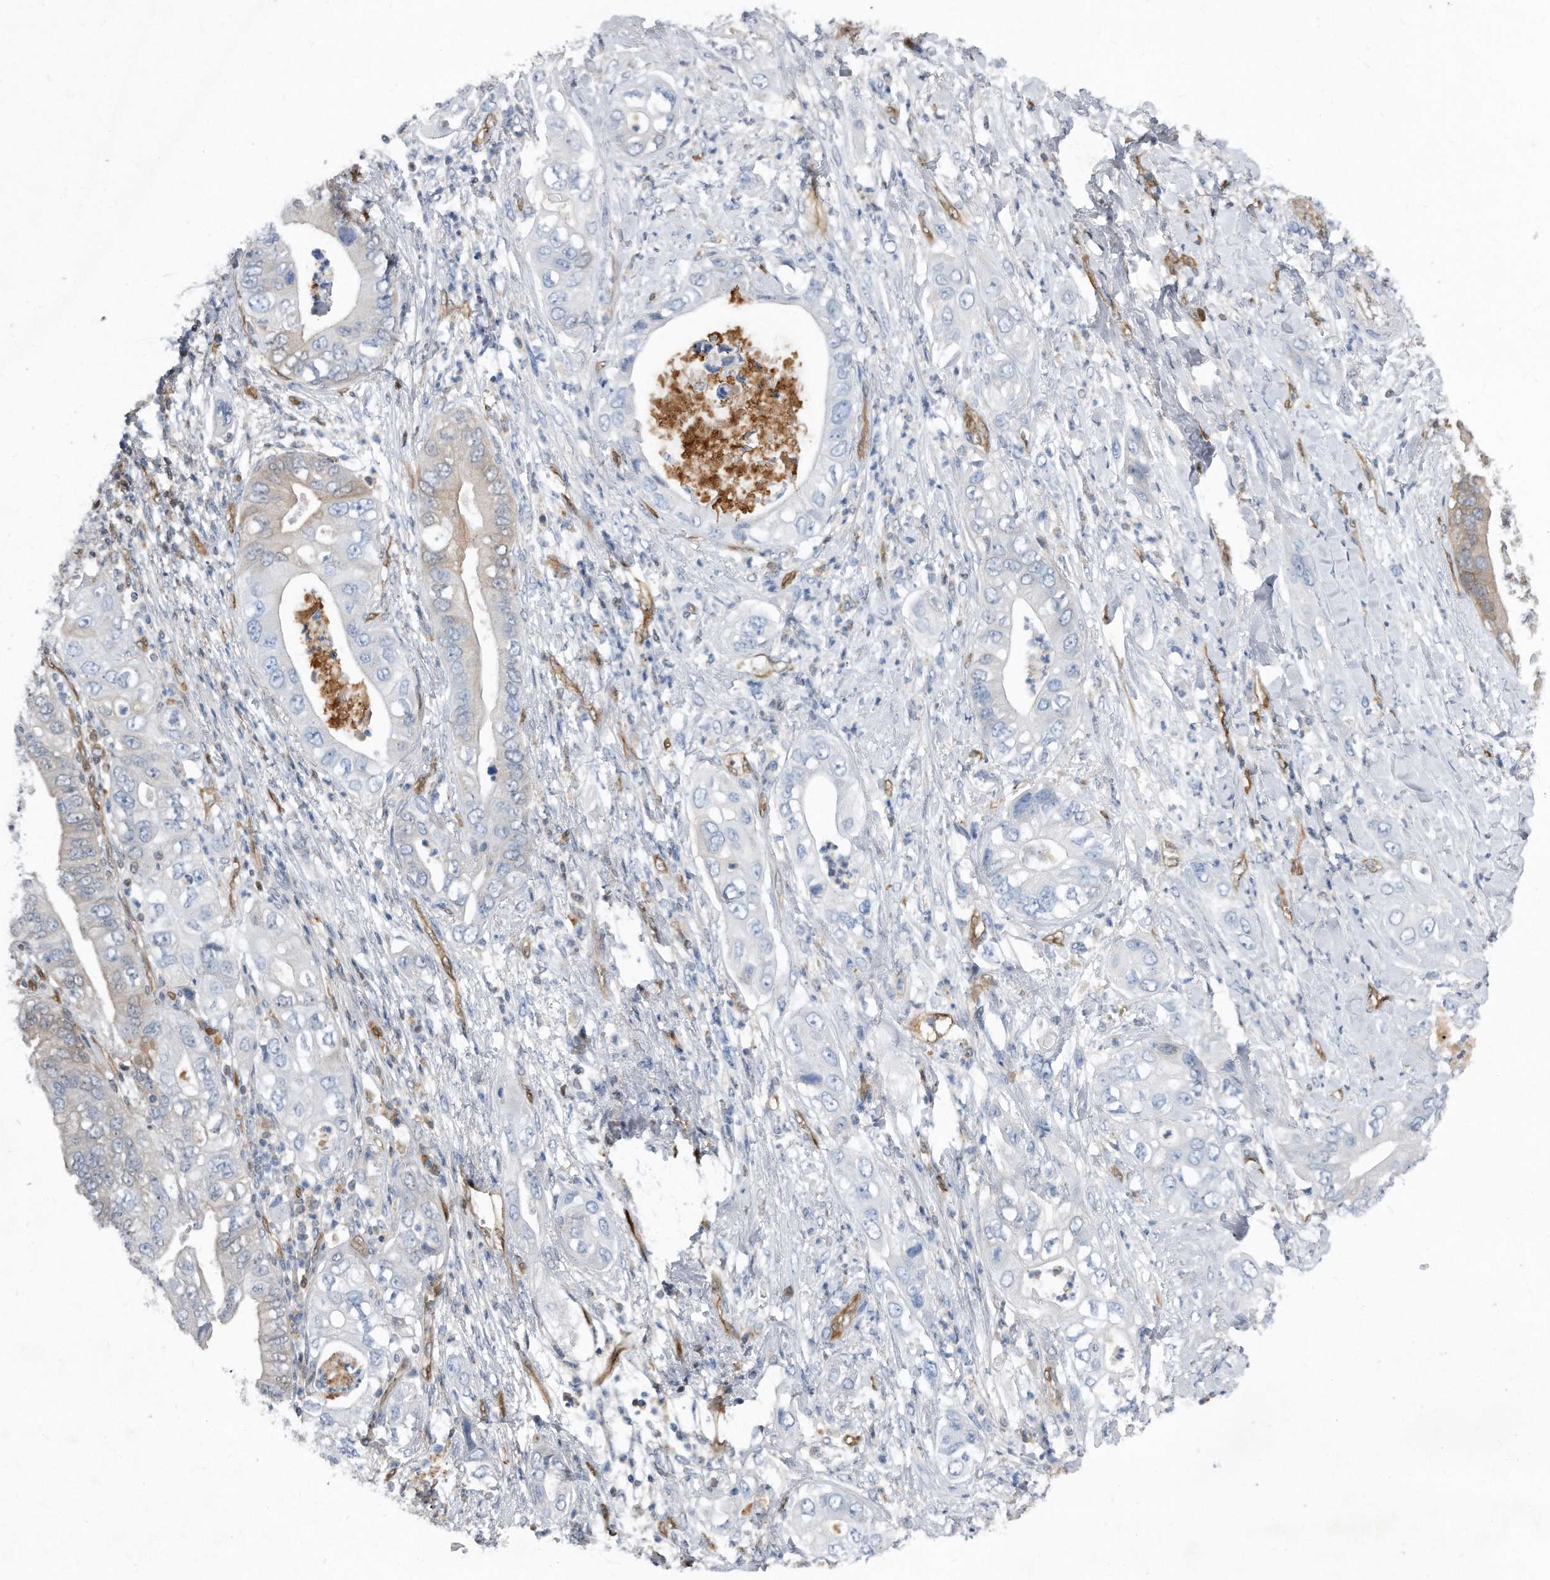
{"staining": {"intensity": "negative", "quantity": "none", "location": "none"}, "tissue": "pancreatic cancer", "cell_type": "Tumor cells", "image_type": "cancer", "snomed": [{"axis": "morphology", "description": "Adenocarcinoma, NOS"}, {"axis": "topography", "description": "Pancreas"}], "caption": "A high-resolution micrograph shows immunohistochemistry staining of pancreatic cancer (adenocarcinoma), which demonstrates no significant expression in tumor cells.", "gene": "MAP2K6", "patient": {"sex": "female", "age": 78}}